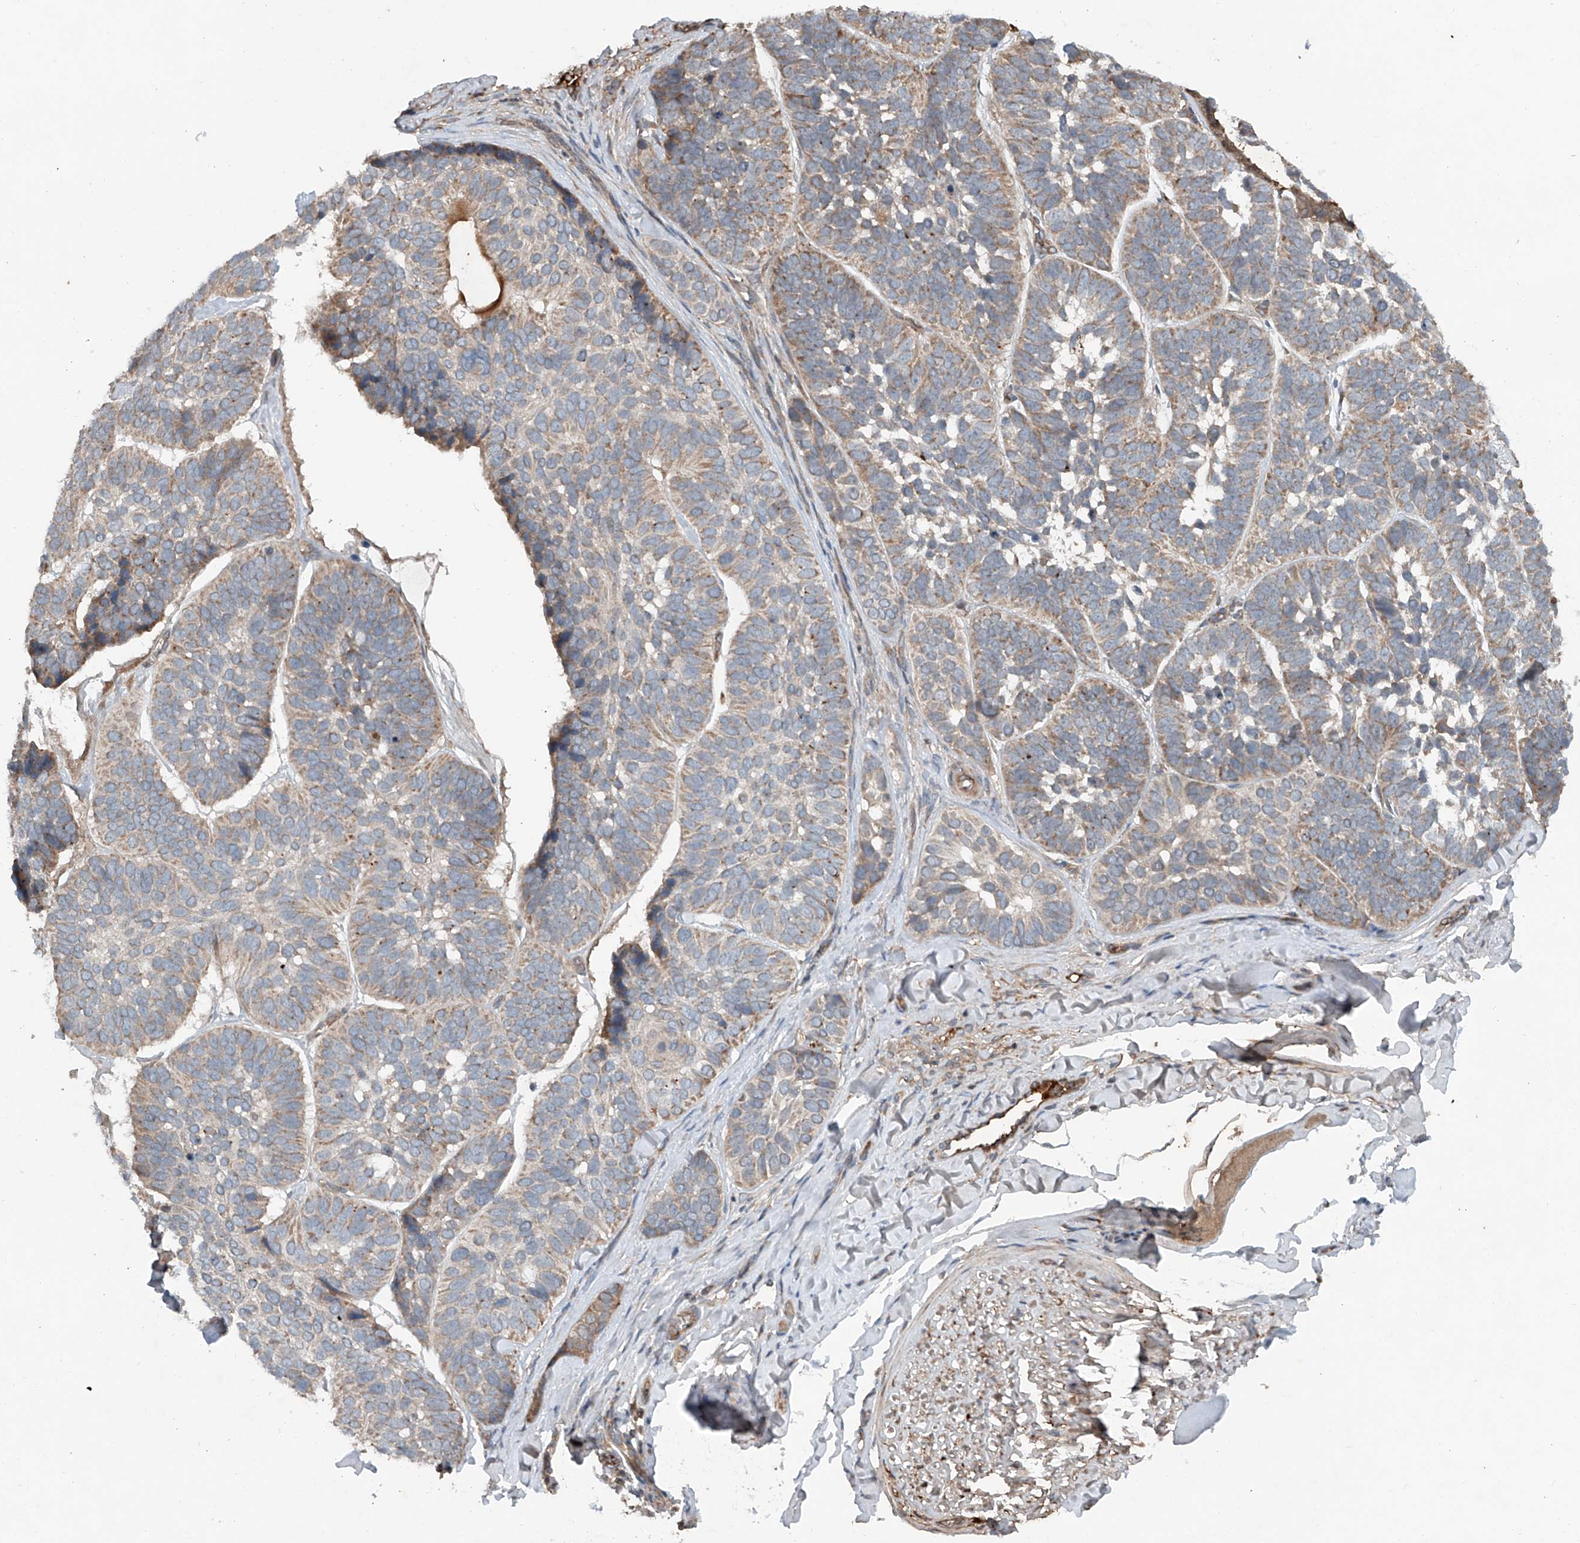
{"staining": {"intensity": "weak", "quantity": ">75%", "location": "cytoplasmic/membranous"}, "tissue": "skin cancer", "cell_type": "Tumor cells", "image_type": "cancer", "snomed": [{"axis": "morphology", "description": "Basal cell carcinoma"}, {"axis": "topography", "description": "Skin"}], "caption": "Skin cancer (basal cell carcinoma) tissue displays weak cytoplasmic/membranous staining in about >75% of tumor cells, visualized by immunohistochemistry. The protein of interest is stained brown, and the nuclei are stained in blue (DAB (3,3'-diaminobenzidine) IHC with brightfield microscopy, high magnification).", "gene": "ADAM23", "patient": {"sex": "male", "age": 62}}